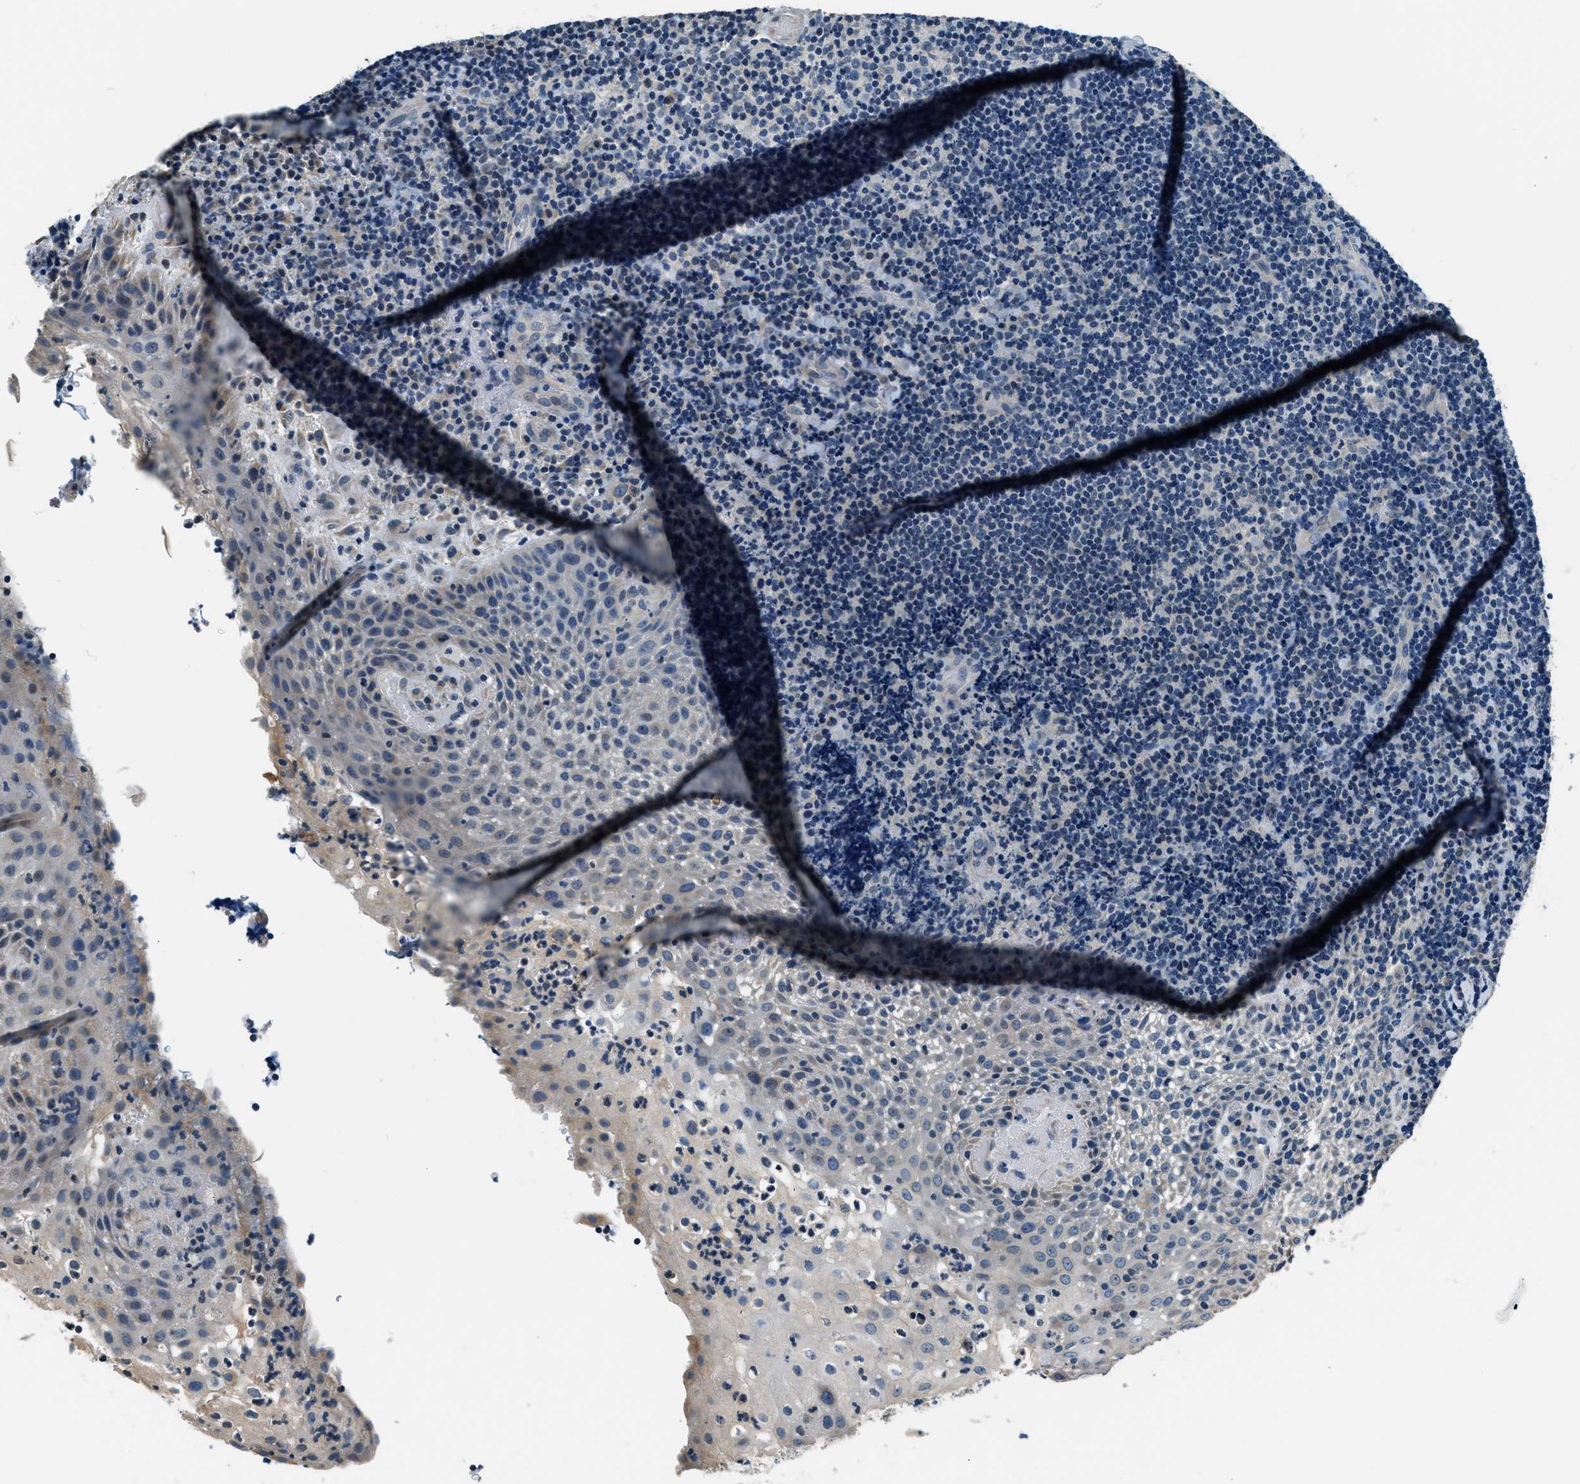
{"staining": {"intensity": "negative", "quantity": "none", "location": "none"}, "tissue": "lymphoma", "cell_type": "Tumor cells", "image_type": "cancer", "snomed": [{"axis": "morphology", "description": "Malignant lymphoma, non-Hodgkin's type, High grade"}, {"axis": "topography", "description": "Tonsil"}], "caption": "Micrograph shows no significant protein staining in tumor cells of malignant lymphoma, non-Hodgkin's type (high-grade).", "gene": "NME8", "patient": {"sex": "female", "age": 36}}